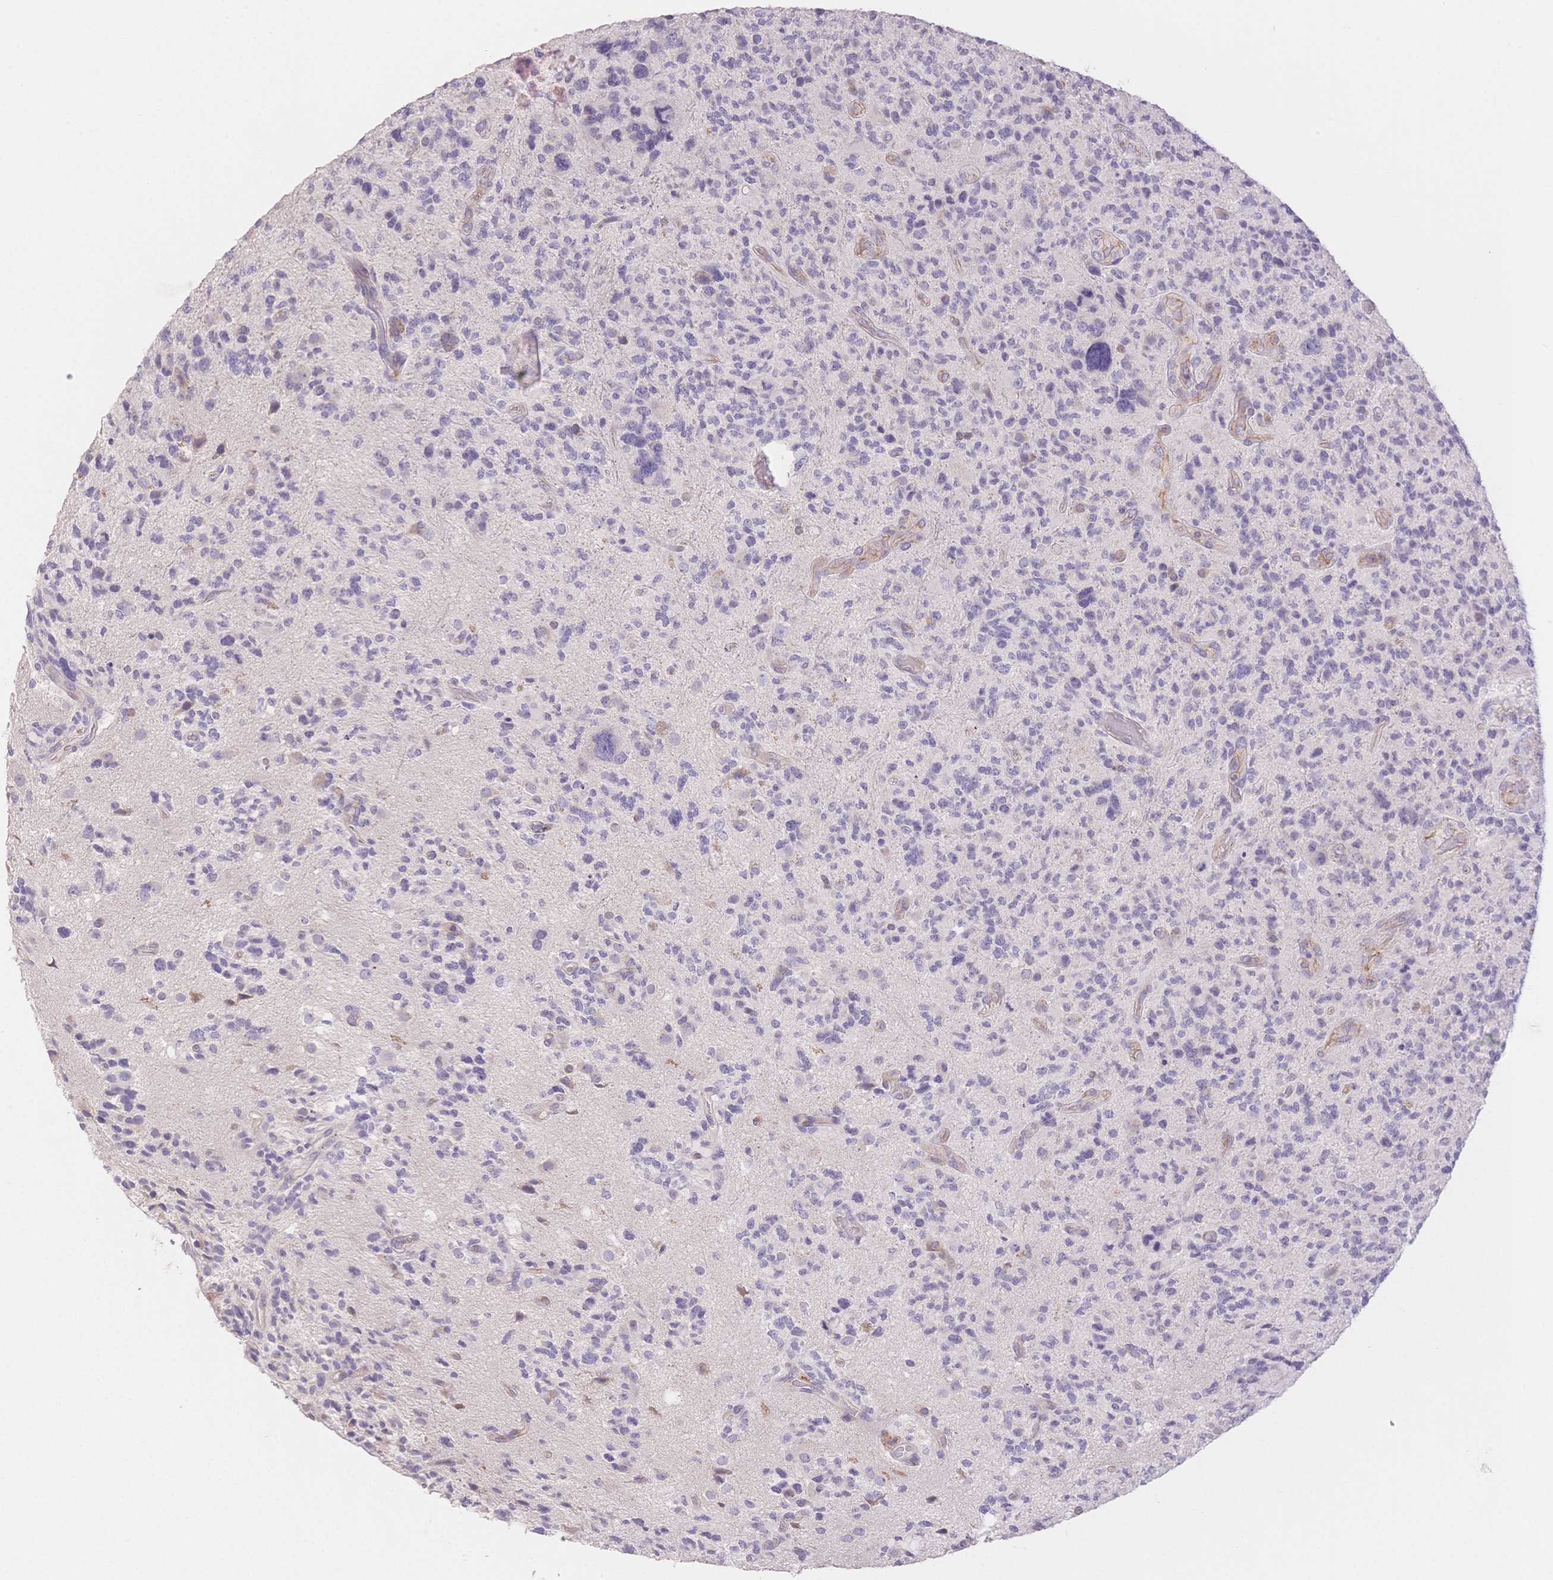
{"staining": {"intensity": "negative", "quantity": "none", "location": "none"}, "tissue": "glioma", "cell_type": "Tumor cells", "image_type": "cancer", "snomed": [{"axis": "morphology", "description": "Glioma, malignant, High grade"}, {"axis": "topography", "description": "Brain"}], "caption": "Image shows no protein expression in tumor cells of malignant high-grade glioma tissue.", "gene": "SUV39H2", "patient": {"sex": "female", "age": 71}}